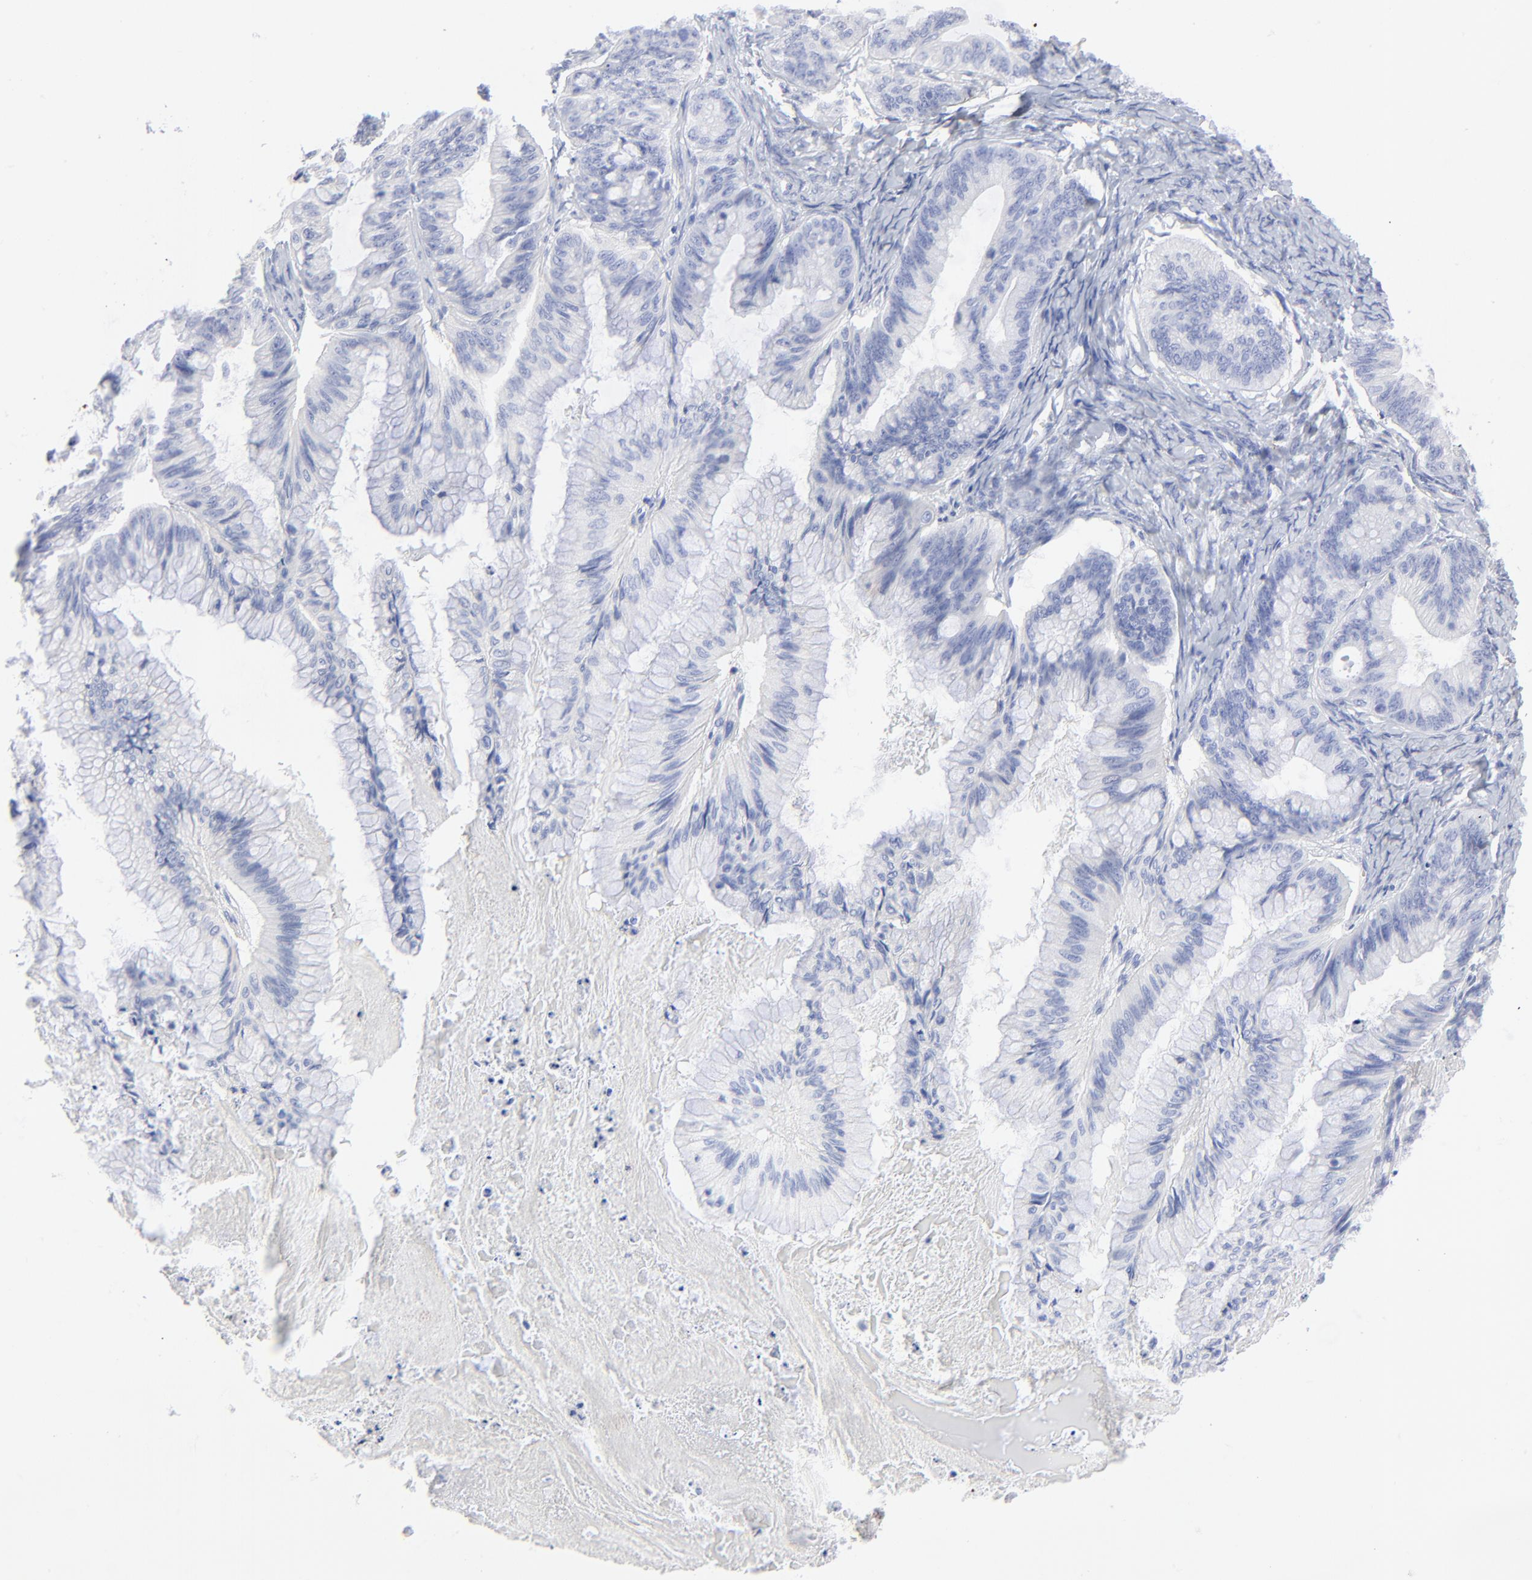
{"staining": {"intensity": "negative", "quantity": "none", "location": "none"}, "tissue": "ovarian cancer", "cell_type": "Tumor cells", "image_type": "cancer", "snomed": [{"axis": "morphology", "description": "Cystadenocarcinoma, mucinous, NOS"}, {"axis": "topography", "description": "Ovary"}], "caption": "Human mucinous cystadenocarcinoma (ovarian) stained for a protein using IHC displays no staining in tumor cells.", "gene": "FBLN2", "patient": {"sex": "female", "age": 57}}